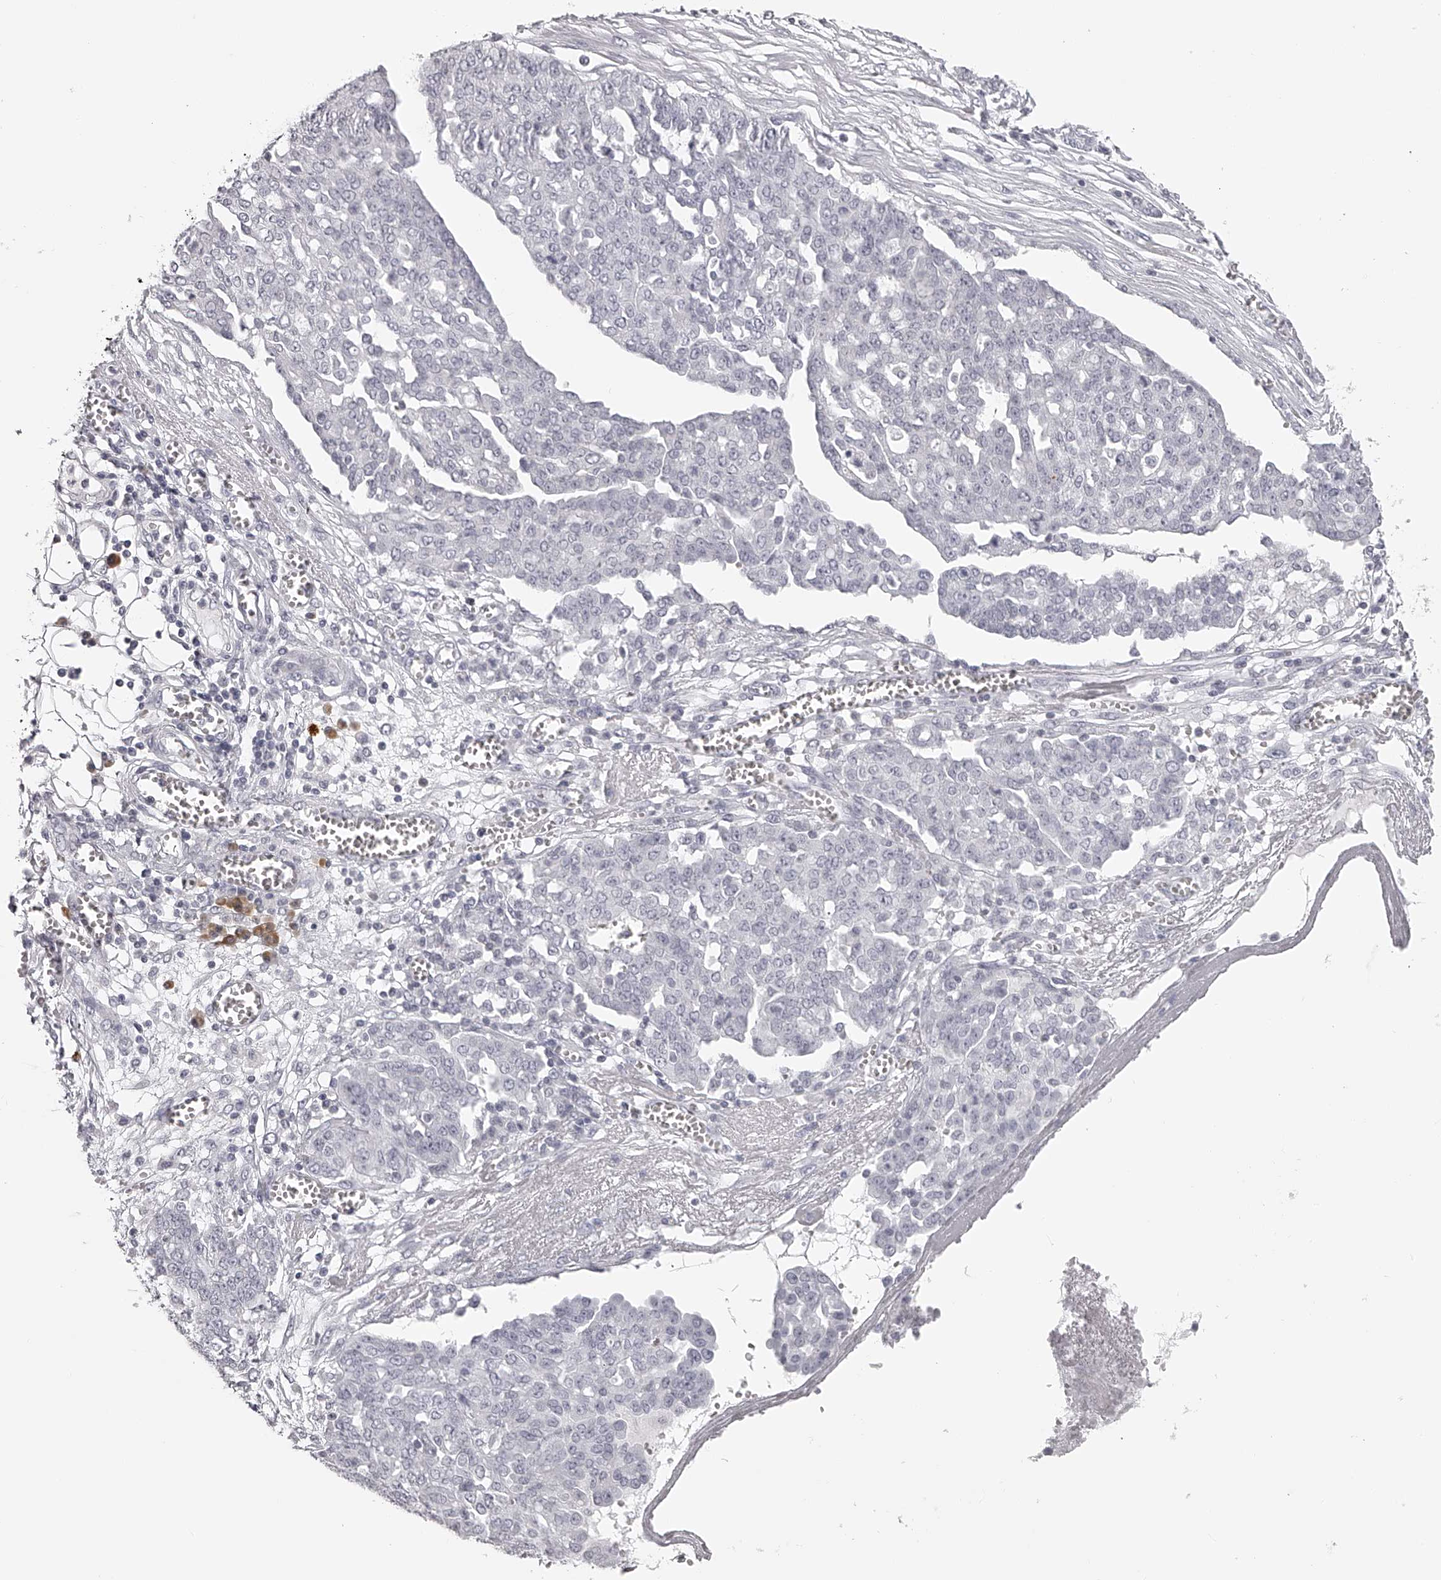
{"staining": {"intensity": "negative", "quantity": "none", "location": "none"}, "tissue": "ovarian cancer", "cell_type": "Tumor cells", "image_type": "cancer", "snomed": [{"axis": "morphology", "description": "Cystadenocarcinoma, serous, NOS"}, {"axis": "topography", "description": "Soft tissue"}, {"axis": "topography", "description": "Ovary"}], "caption": "An immunohistochemistry (IHC) histopathology image of ovarian cancer is shown. There is no staining in tumor cells of ovarian cancer.", "gene": "SEC11C", "patient": {"sex": "female", "age": 57}}